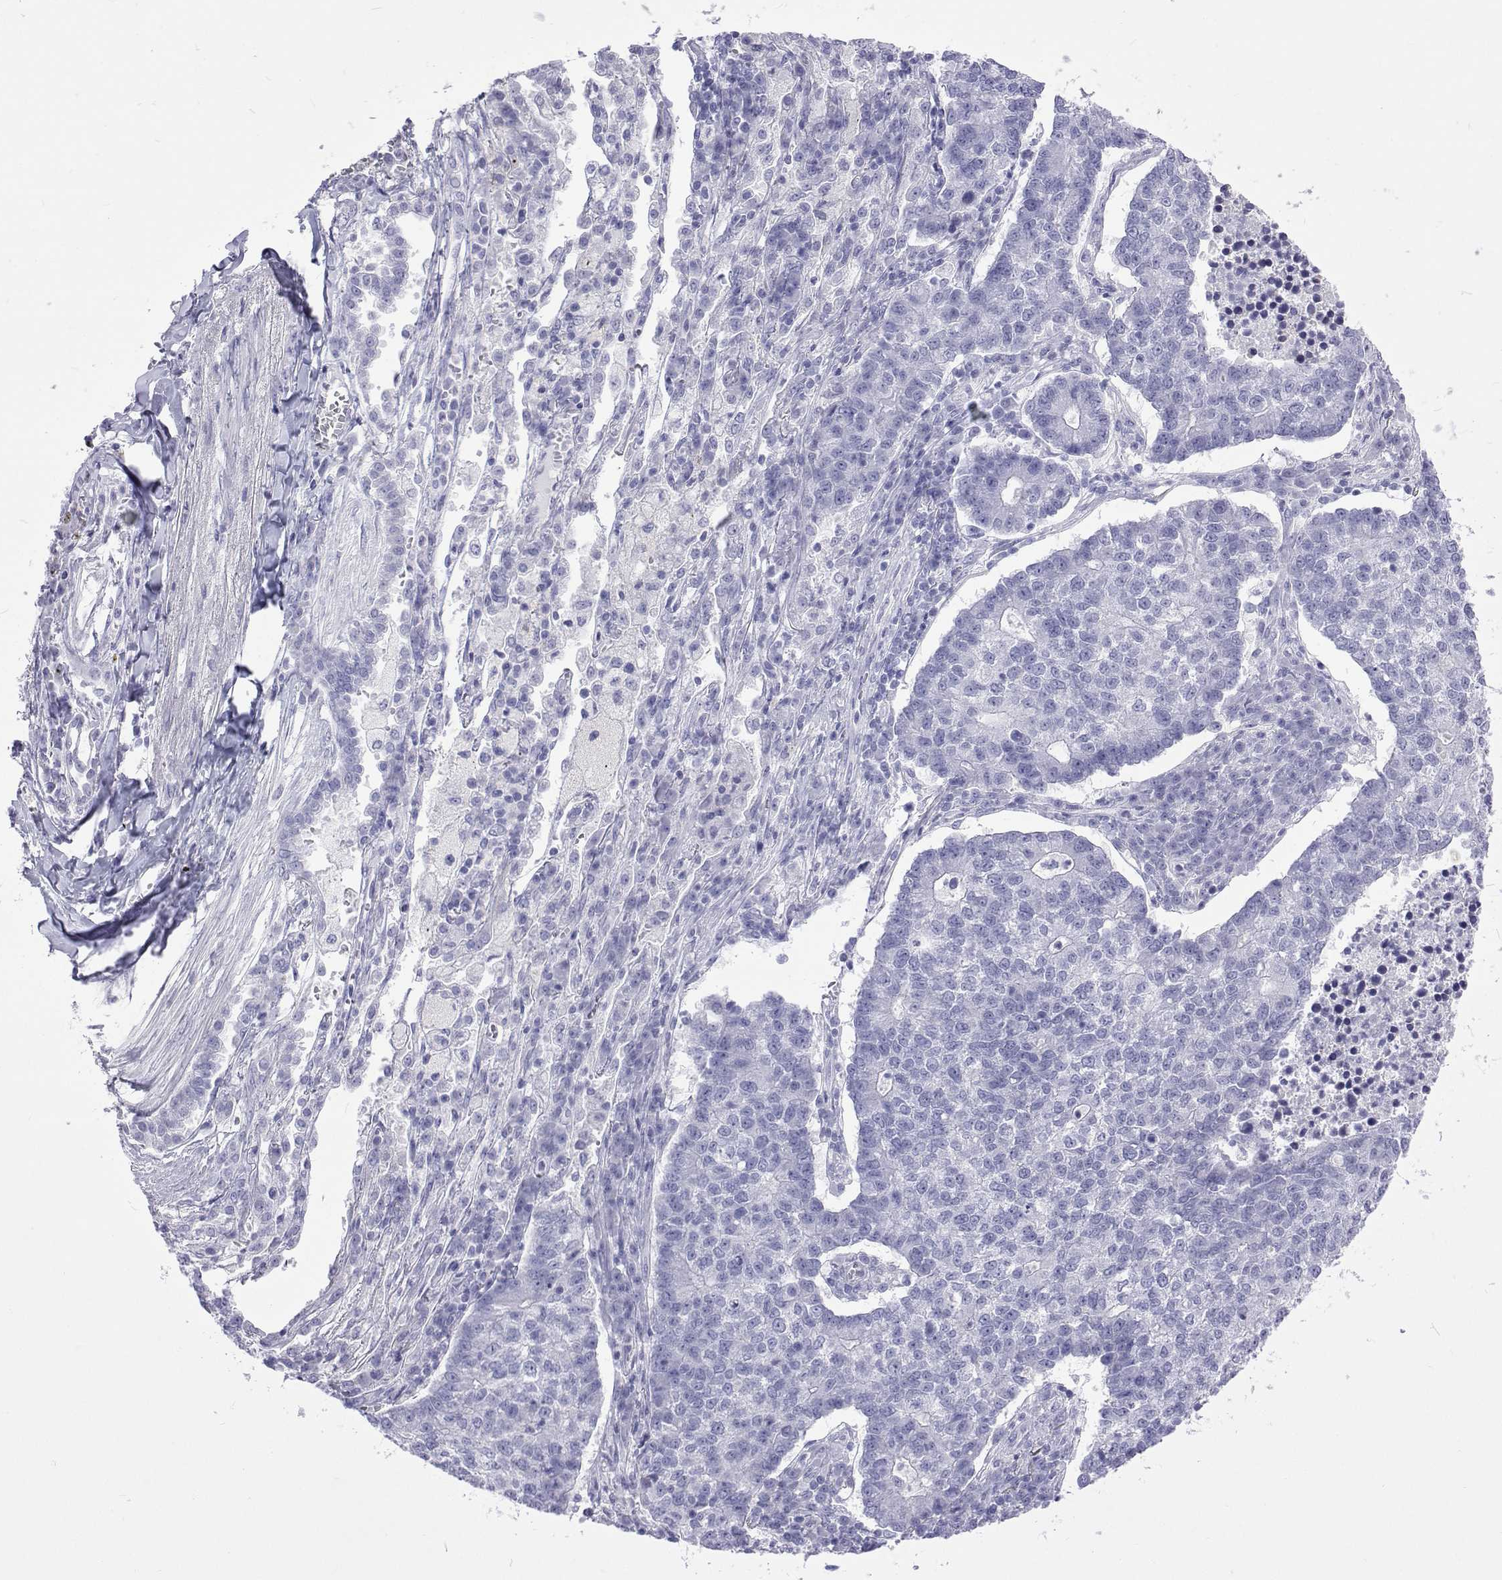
{"staining": {"intensity": "negative", "quantity": "none", "location": "none"}, "tissue": "lung cancer", "cell_type": "Tumor cells", "image_type": "cancer", "snomed": [{"axis": "morphology", "description": "Adenocarcinoma, NOS"}, {"axis": "topography", "description": "Lung"}], "caption": "This is a histopathology image of IHC staining of lung adenocarcinoma, which shows no expression in tumor cells.", "gene": "UMODL1", "patient": {"sex": "male", "age": 57}}